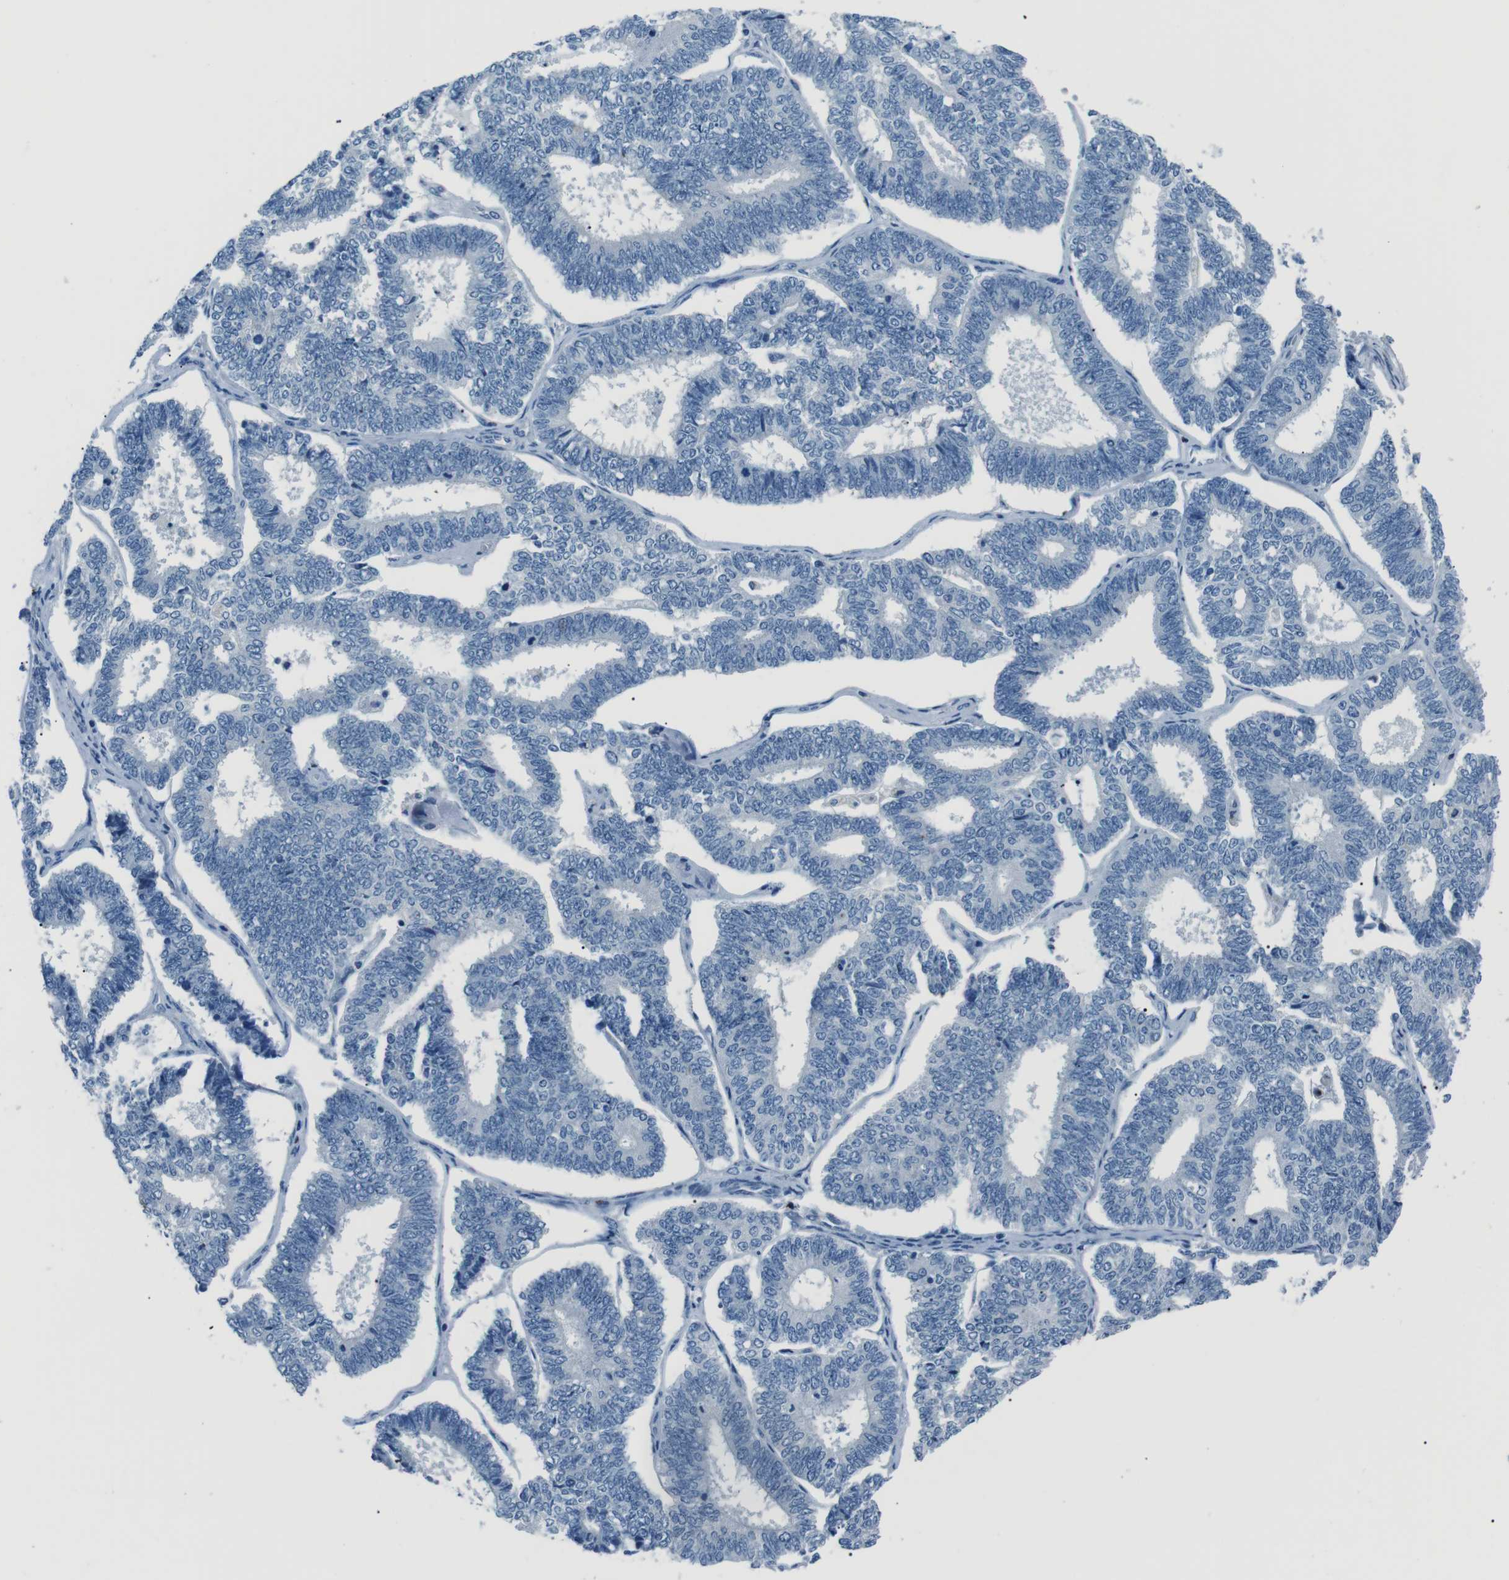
{"staining": {"intensity": "negative", "quantity": "none", "location": "none"}, "tissue": "endometrial cancer", "cell_type": "Tumor cells", "image_type": "cancer", "snomed": [{"axis": "morphology", "description": "Adenocarcinoma, NOS"}, {"axis": "topography", "description": "Endometrium"}], "caption": "This photomicrograph is of endometrial cancer (adenocarcinoma) stained with immunohistochemistry (IHC) to label a protein in brown with the nuclei are counter-stained blue. There is no positivity in tumor cells.", "gene": "ST6GAL1", "patient": {"sex": "female", "age": 70}}